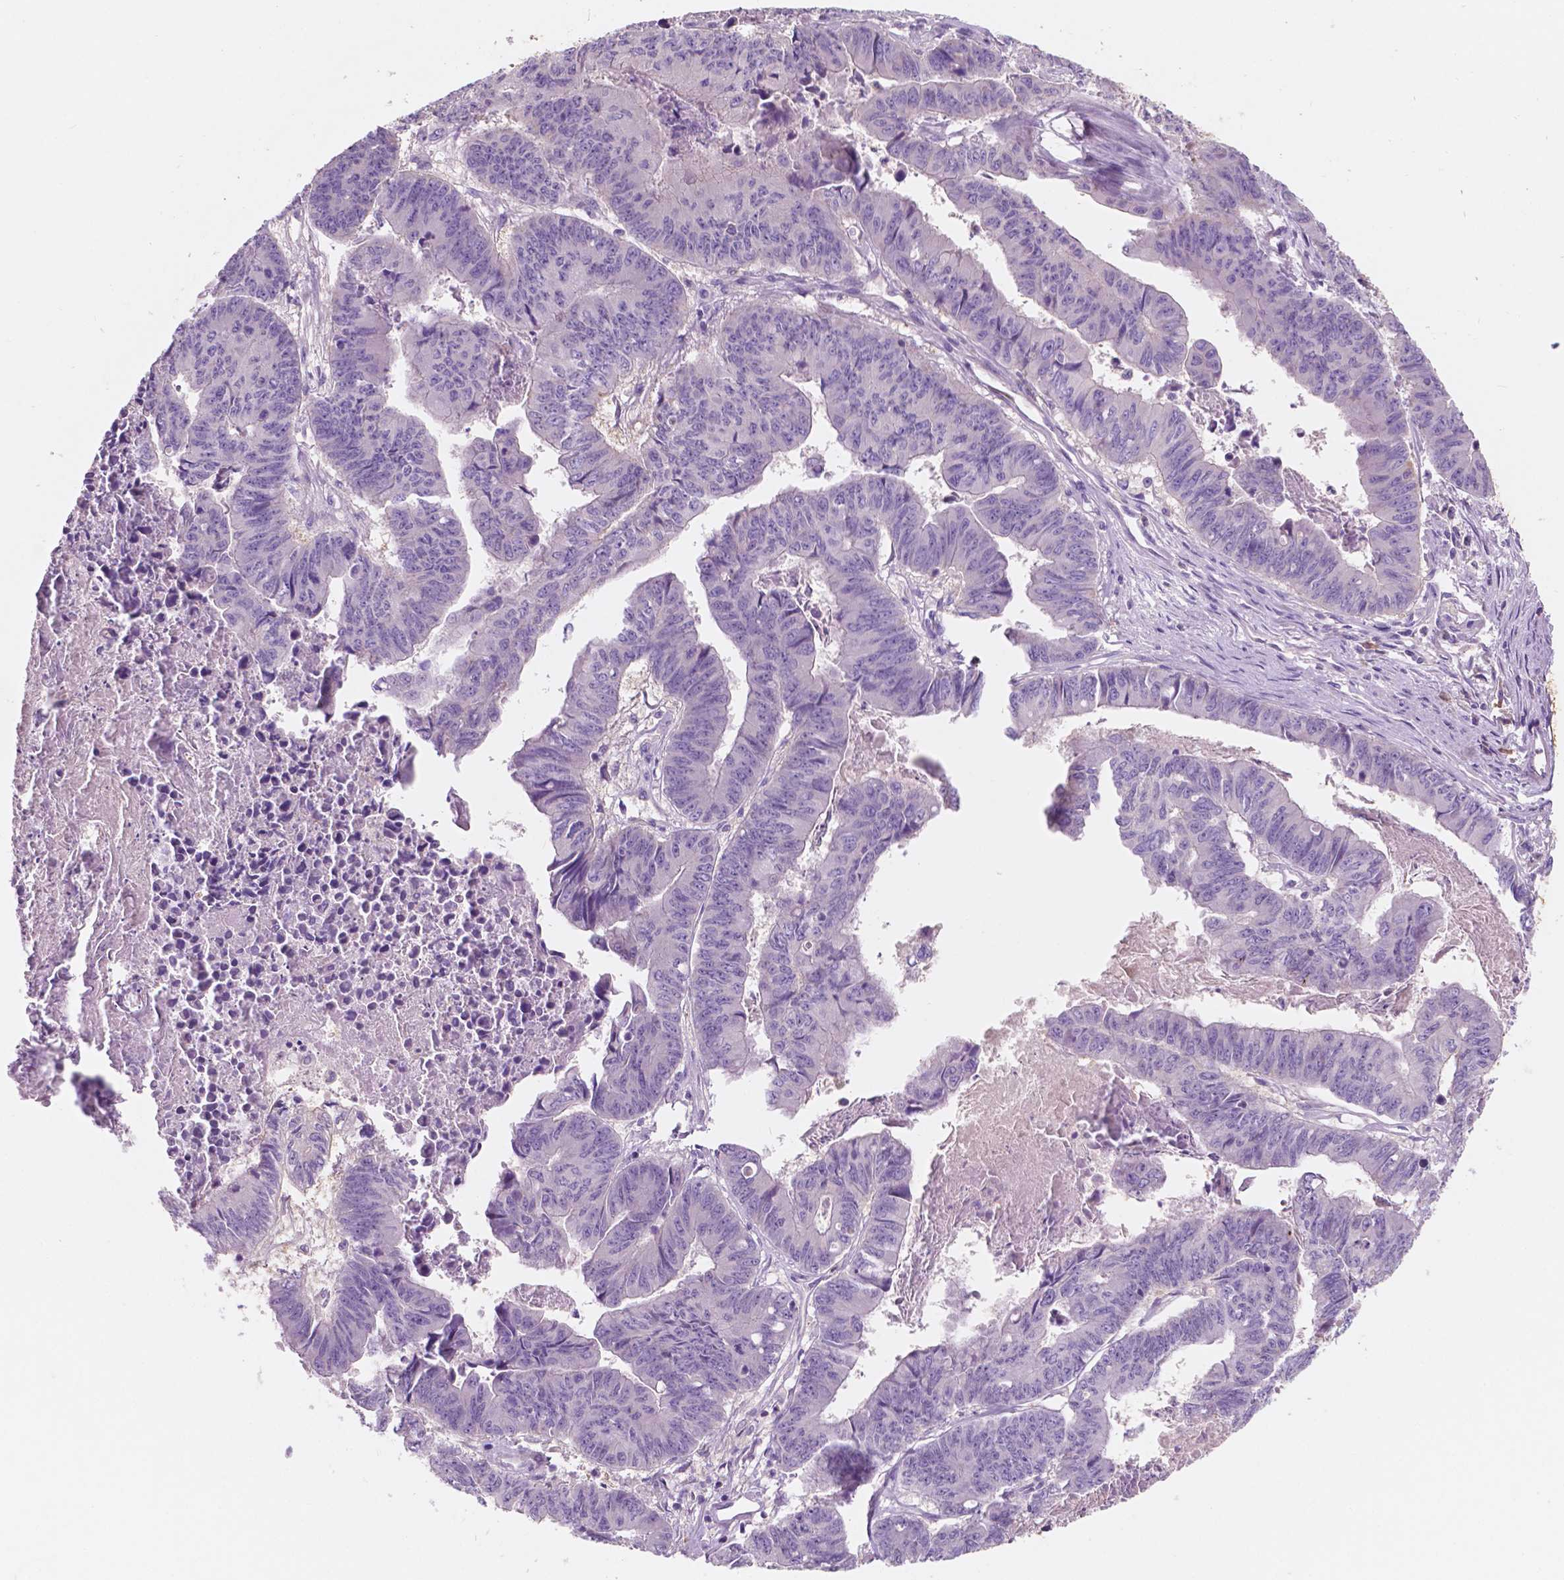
{"staining": {"intensity": "negative", "quantity": "none", "location": "none"}, "tissue": "stomach cancer", "cell_type": "Tumor cells", "image_type": "cancer", "snomed": [{"axis": "morphology", "description": "Adenocarcinoma, NOS"}, {"axis": "topography", "description": "Stomach, lower"}], "caption": "A photomicrograph of adenocarcinoma (stomach) stained for a protein displays no brown staining in tumor cells.", "gene": "SEMA4A", "patient": {"sex": "male", "age": 77}}